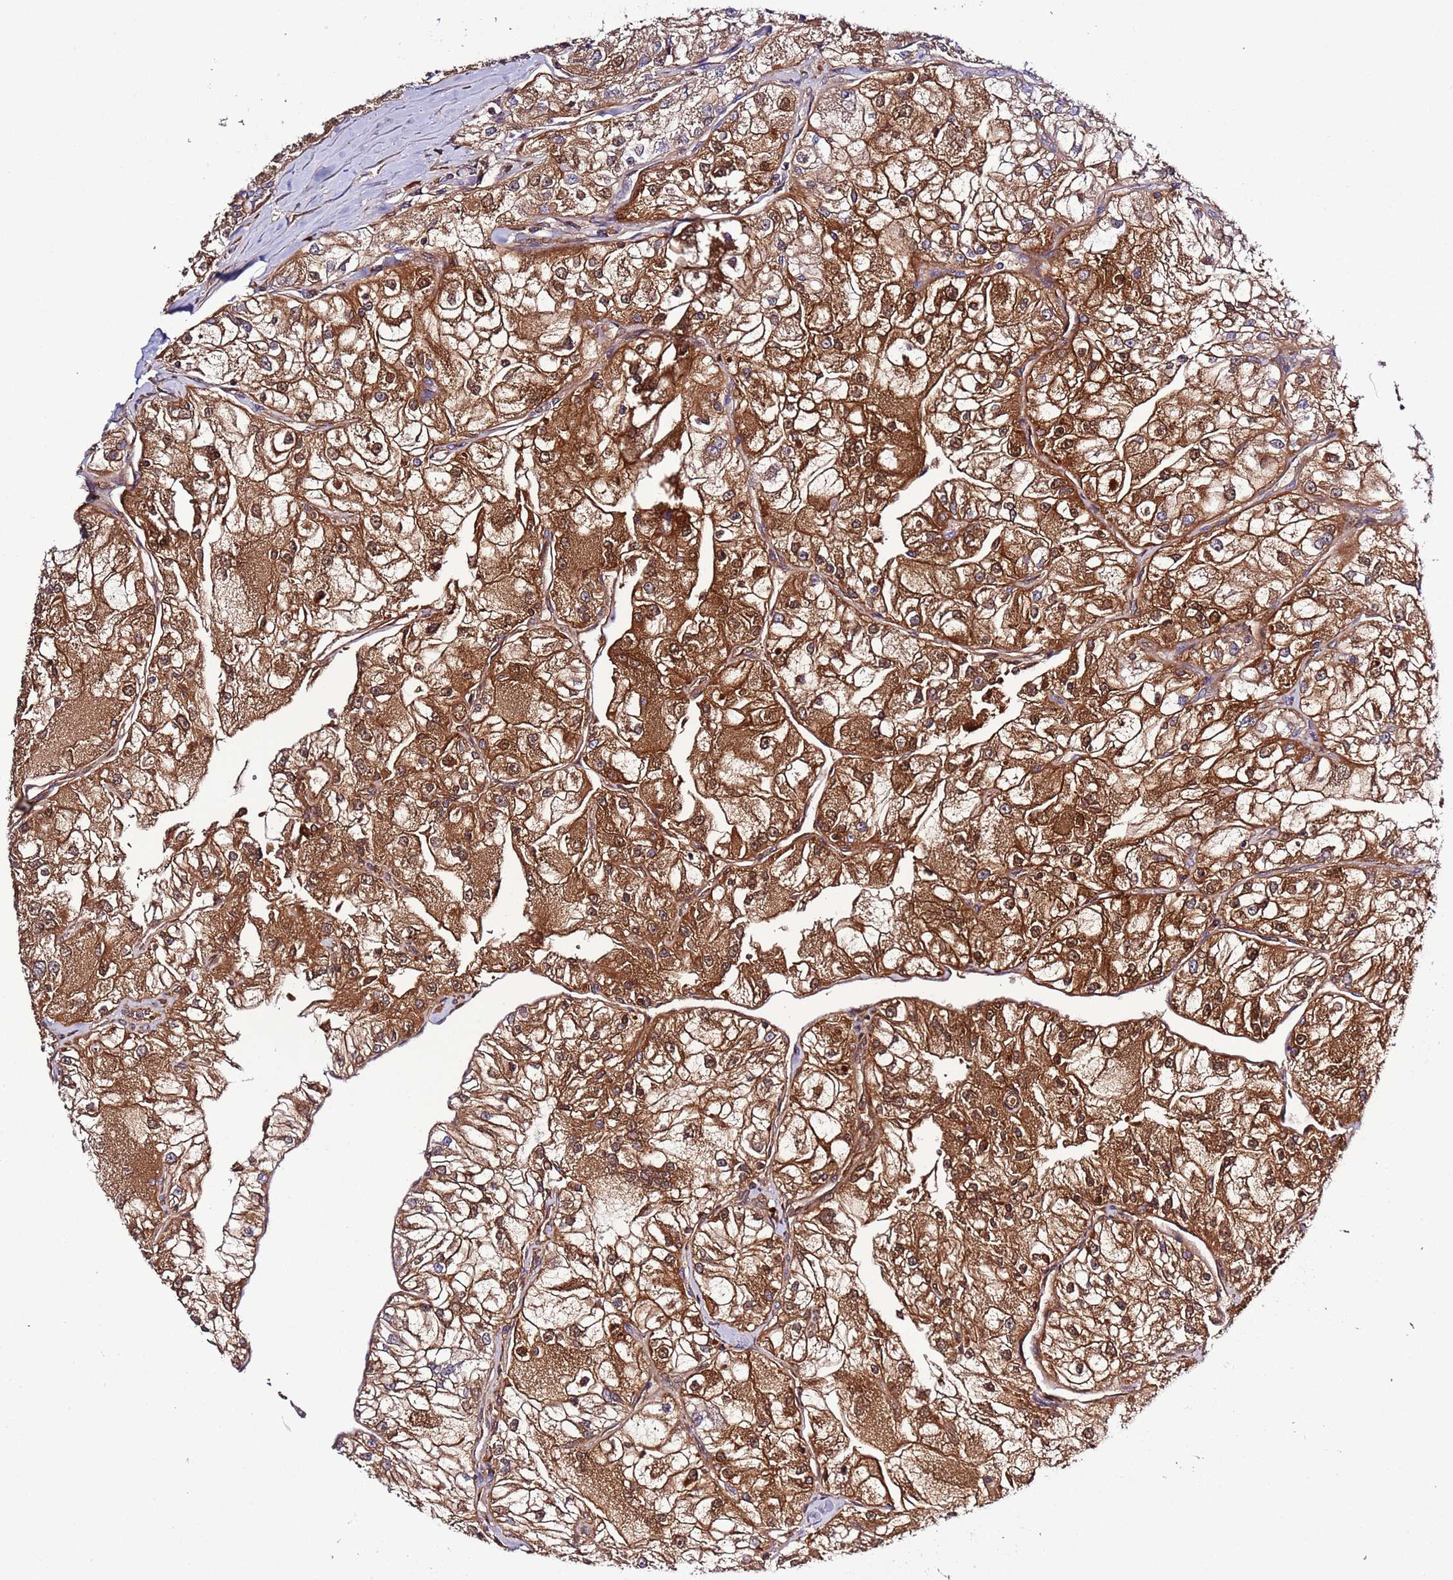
{"staining": {"intensity": "strong", "quantity": ">75%", "location": "cytoplasmic/membranous,nuclear"}, "tissue": "renal cancer", "cell_type": "Tumor cells", "image_type": "cancer", "snomed": [{"axis": "morphology", "description": "Adenocarcinoma, NOS"}, {"axis": "topography", "description": "Kidney"}], "caption": "A high-resolution image shows immunohistochemistry (IHC) staining of renal adenocarcinoma, which demonstrates strong cytoplasmic/membranous and nuclear expression in about >75% of tumor cells.", "gene": "SPCS1", "patient": {"sex": "female", "age": 72}}